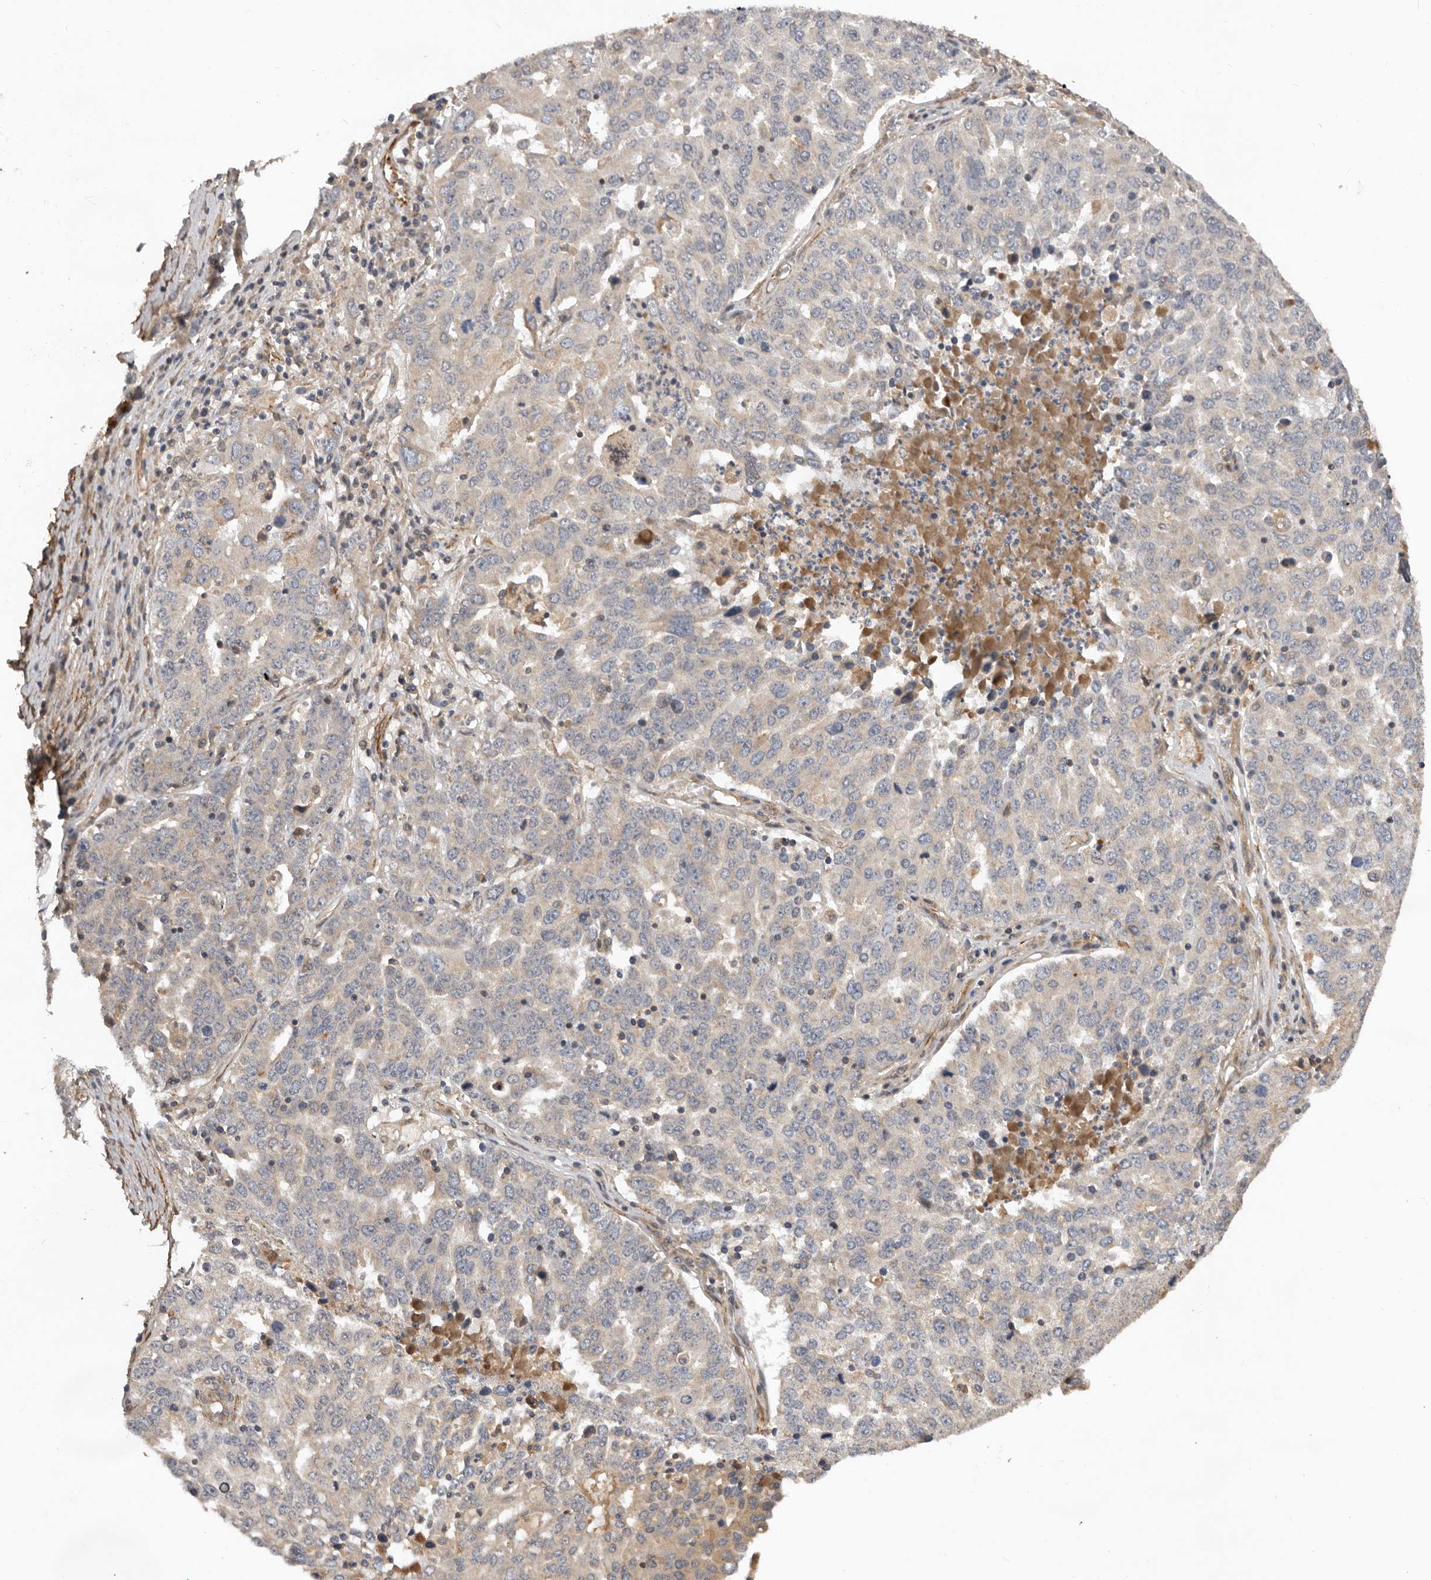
{"staining": {"intensity": "weak", "quantity": "<25%", "location": "cytoplasmic/membranous"}, "tissue": "ovarian cancer", "cell_type": "Tumor cells", "image_type": "cancer", "snomed": [{"axis": "morphology", "description": "Carcinoma, endometroid"}, {"axis": "topography", "description": "Ovary"}], "caption": "Immunohistochemistry of human ovarian cancer shows no staining in tumor cells.", "gene": "RNF157", "patient": {"sex": "female", "age": 62}}